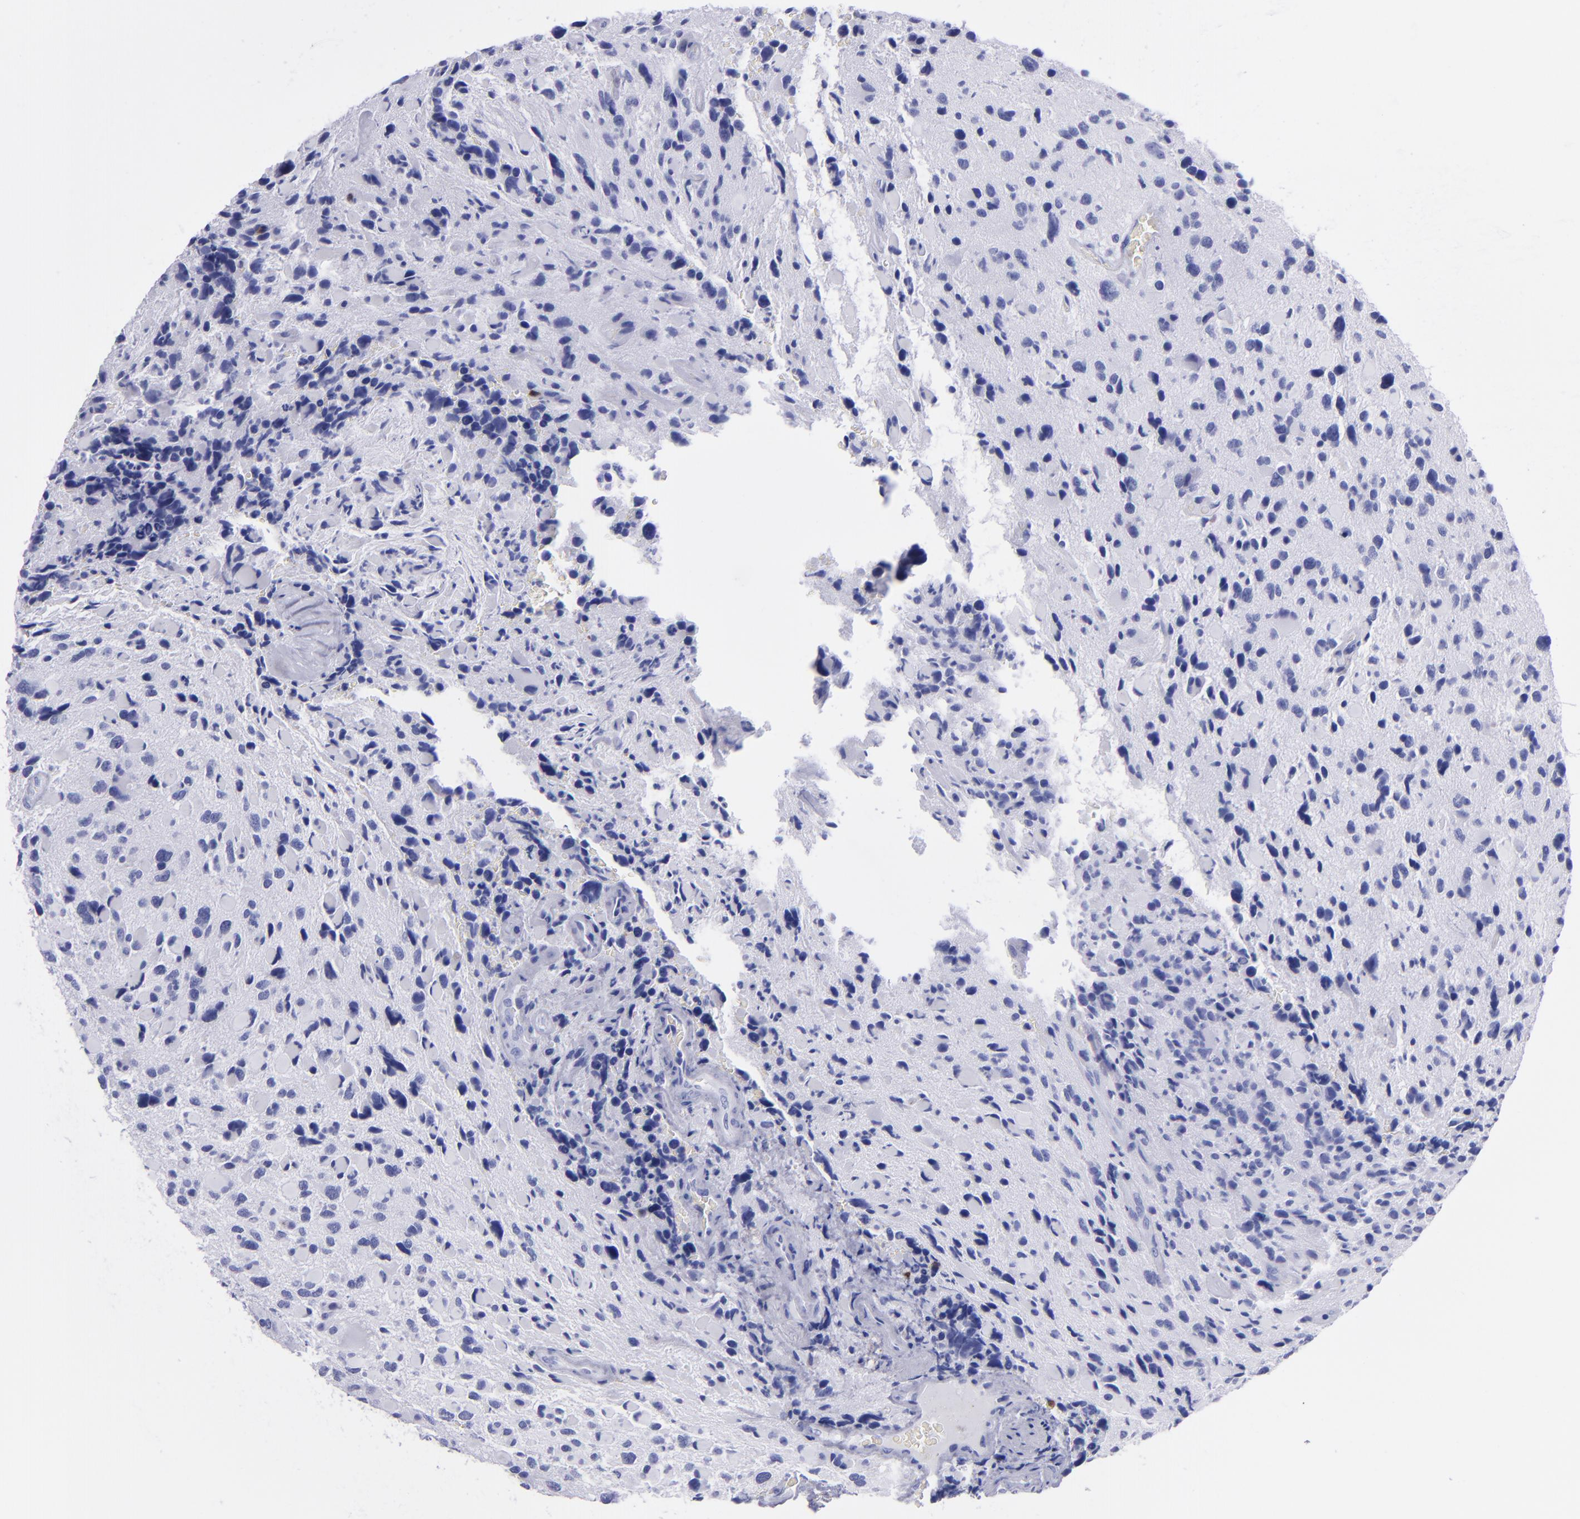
{"staining": {"intensity": "negative", "quantity": "none", "location": "none"}, "tissue": "glioma", "cell_type": "Tumor cells", "image_type": "cancer", "snomed": [{"axis": "morphology", "description": "Glioma, malignant, High grade"}, {"axis": "topography", "description": "Brain"}], "caption": "An image of glioma stained for a protein exhibits no brown staining in tumor cells.", "gene": "CR1", "patient": {"sex": "female", "age": 37}}